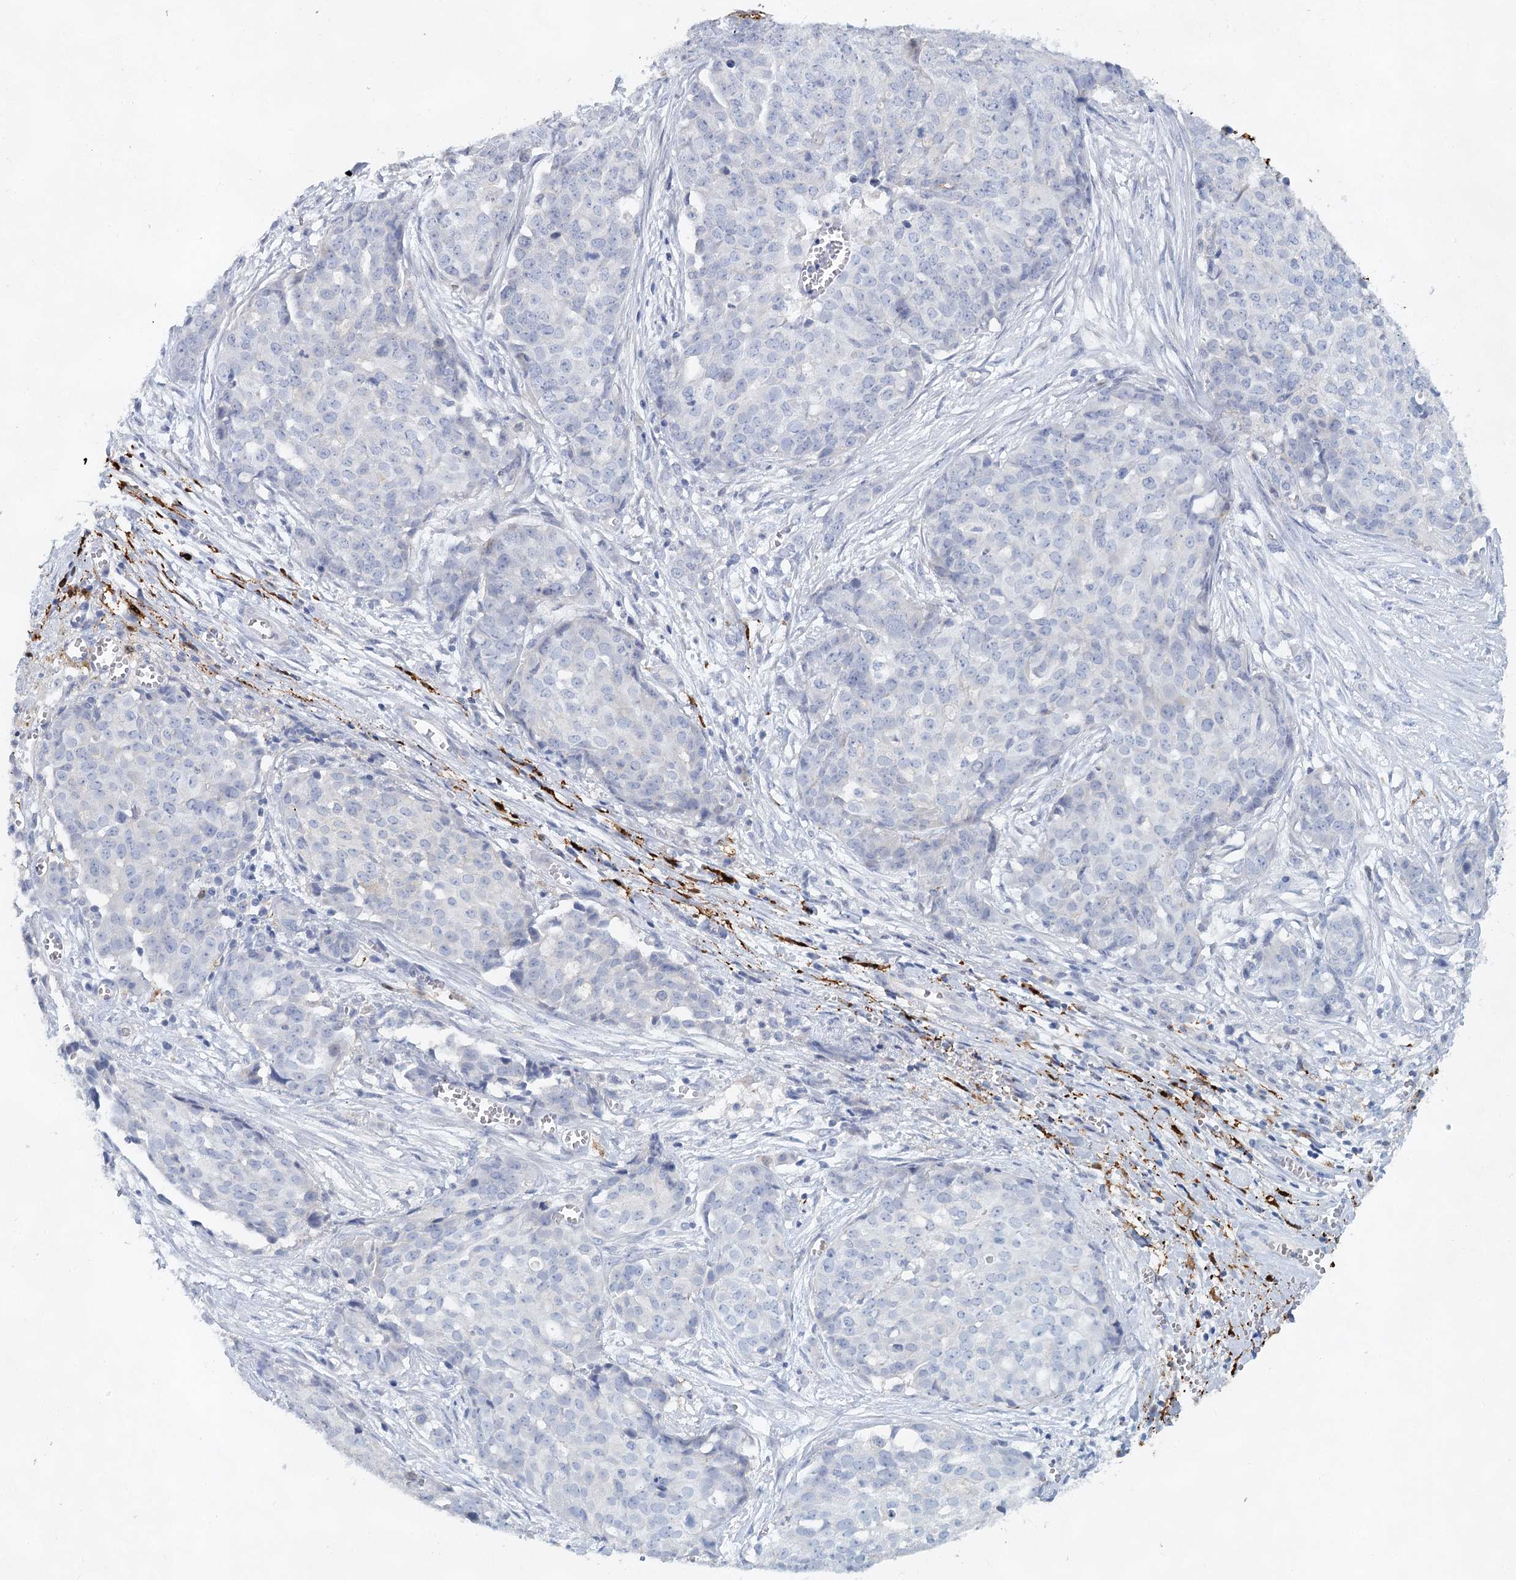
{"staining": {"intensity": "negative", "quantity": "none", "location": "none"}, "tissue": "ovarian cancer", "cell_type": "Tumor cells", "image_type": "cancer", "snomed": [{"axis": "morphology", "description": "Cystadenocarcinoma, serous, NOS"}, {"axis": "topography", "description": "Soft tissue"}, {"axis": "topography", "description": "Ovary"}], "caption": "DAB immunohistochemical staining of serous cystadenocarcinoma (ovarian) shows no significant staining in tumor cells. (IHC, brightfield microscopy, high magnification).", "gene": "SLC19A3", "patient": {"sex": "female", "age": 57}}